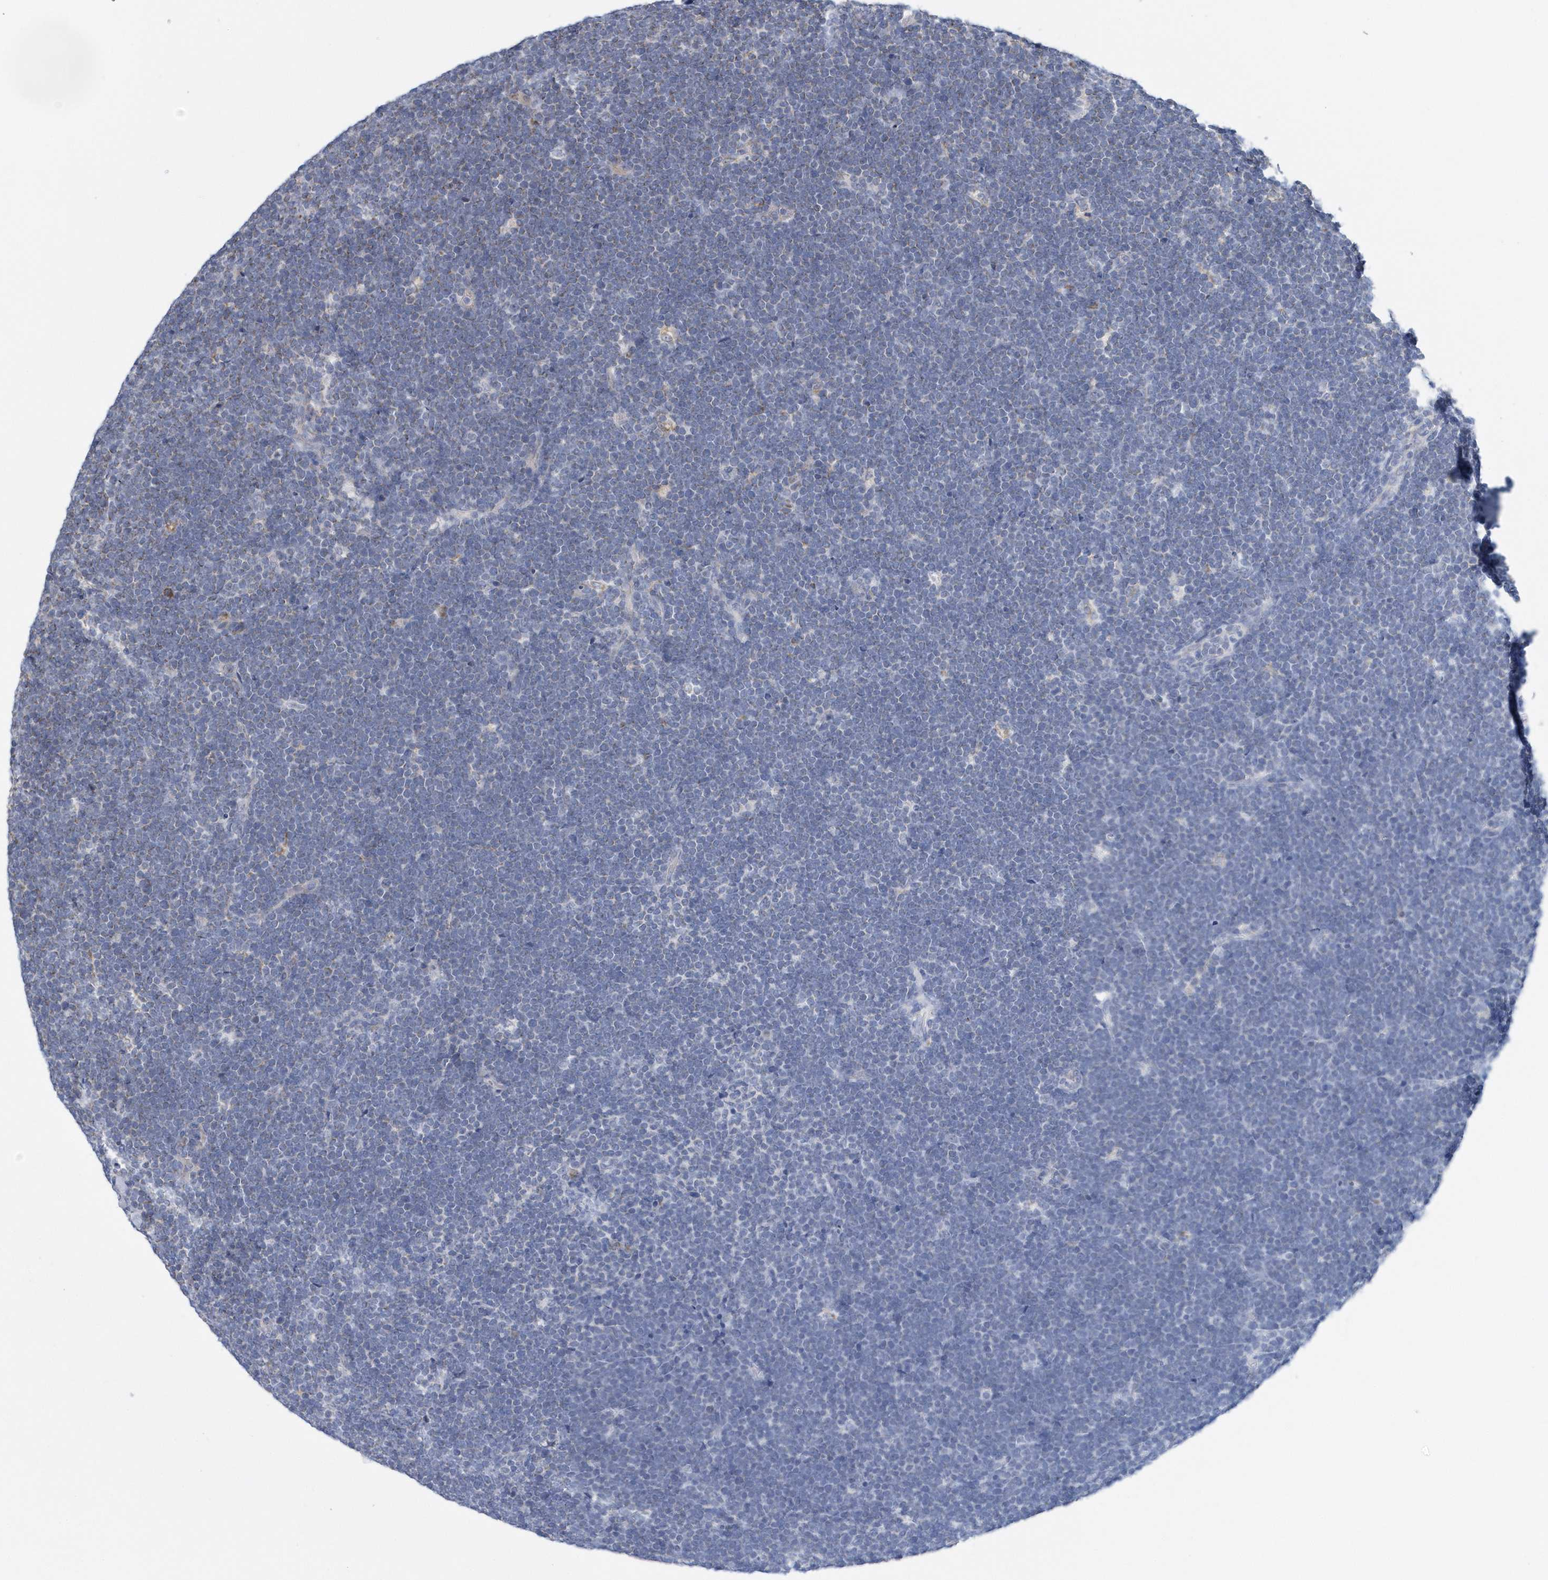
{"staining": {"intensity": "negative", "quantity": "none", "location": "none"}, "tissue": "lymphoma", "cell_type": "Tumor cells", "image_type": "cancer", "snomed": [{"axis": "morphology", "description": "Malignant lymphoma, non-Hodgkin's type, High grade"}, {"axis": "topography", "description": "Lymph node"}], "caption": "This is a micrograph of immunohistochemistry staining of high-grade malignant lymphoma, non-Hodgkin's type, which shows no expression in tumor cells.", "gene": "VWA5B2", "patient": {"sex": "male", "age": 13}}